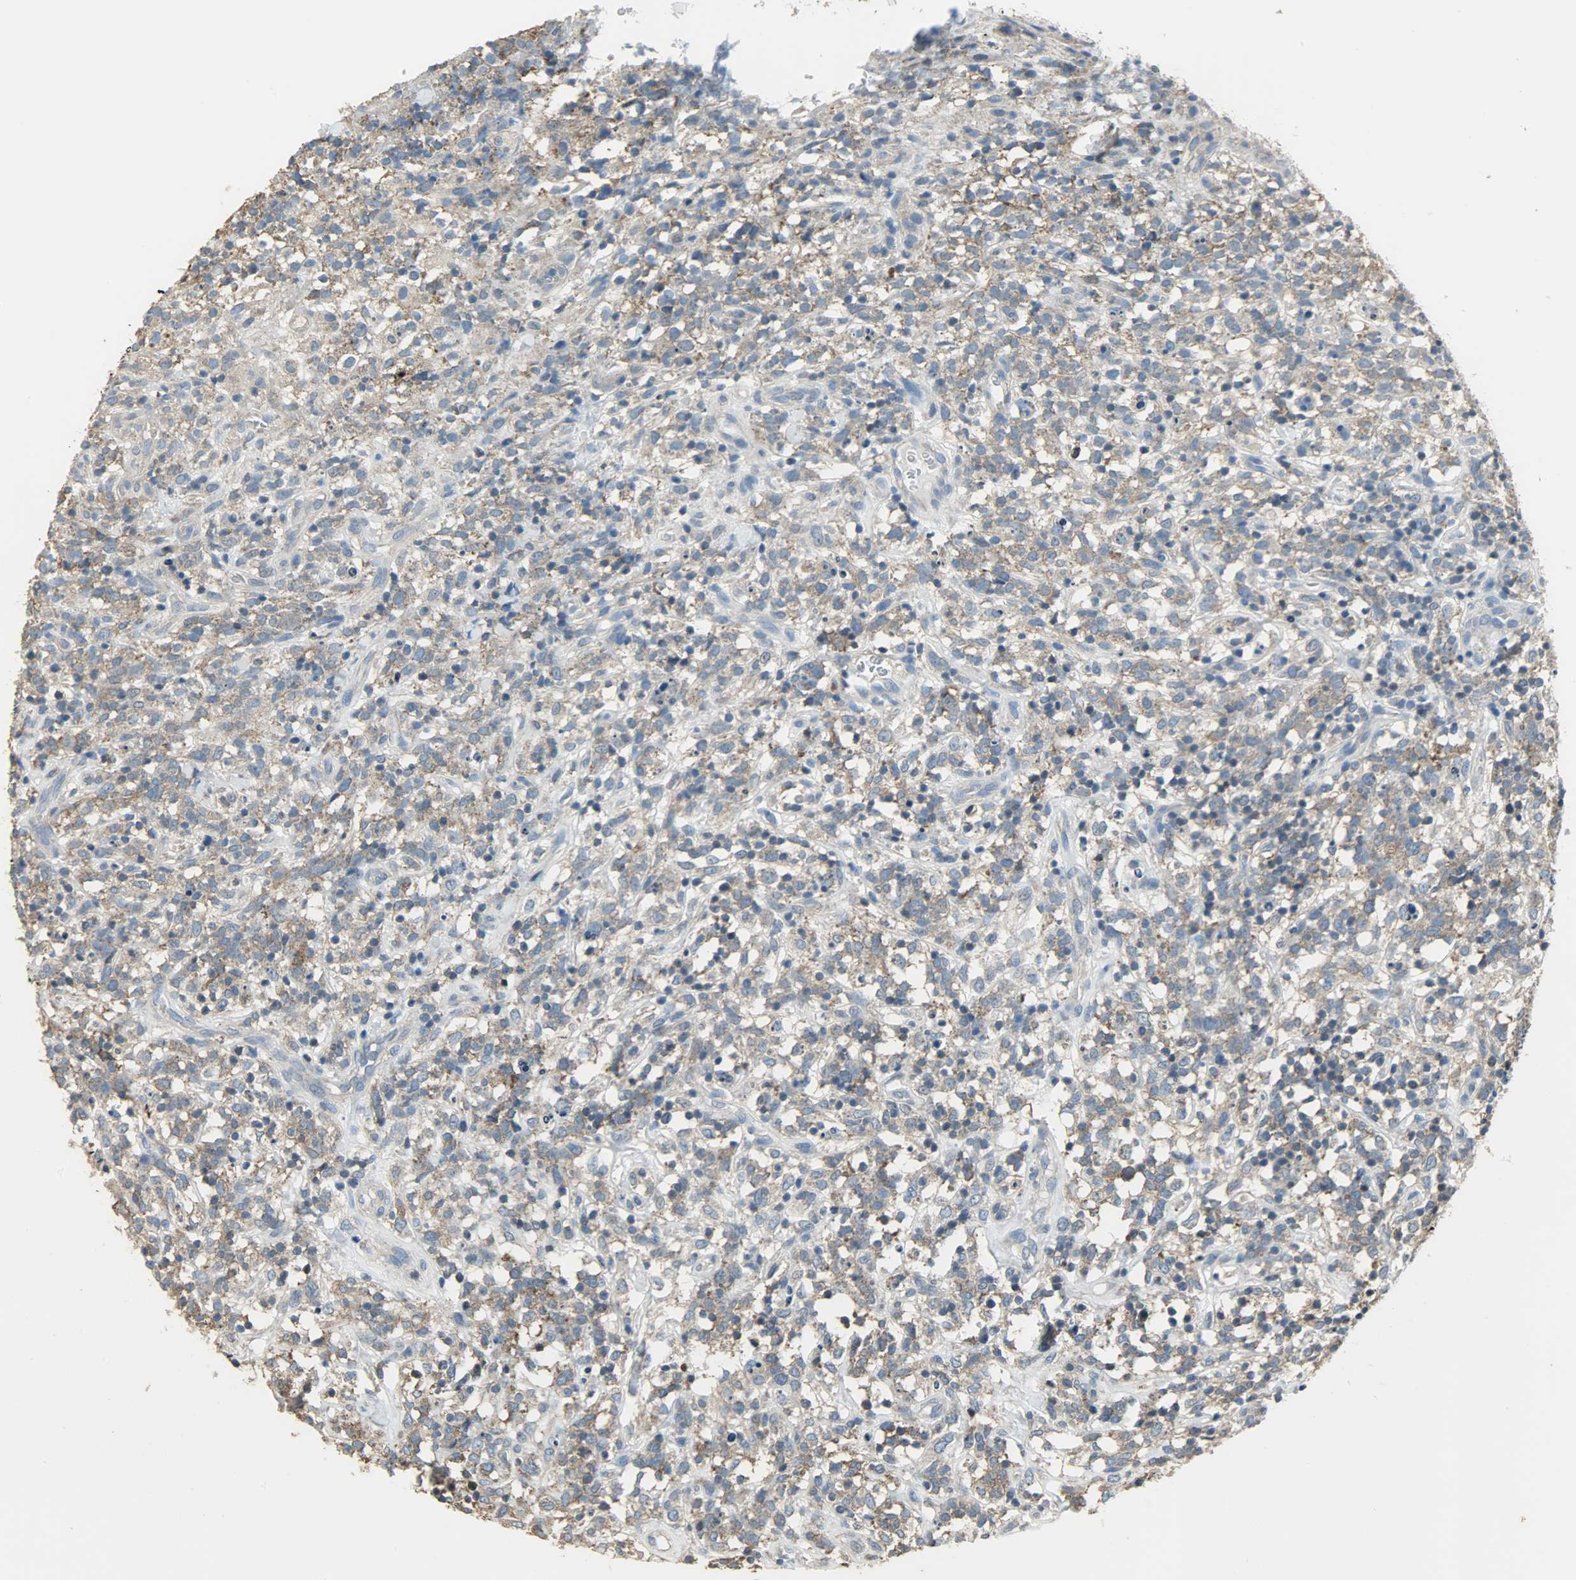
{"staining": {"intensity": "weak", "quantity": ">75%", "location": "cytoplasmic/membranous"}, "tissue": "lymphoma", "cell_type": "Tumor cells", "image_type": "cancer", "snomed": [{"axis": "morphology", "description": "Malignant lymphoma, non-Hodgkin's type, High grade"}, {"axis": "topography", "description": "Lymph node"}], "caption": "Human lymphoma stained for a protein (brown) reveals weak cytoplasmic/membranous positive staining in about >75% of tumor cells.", "gene": "DNAJA4", "patient": {"sex": "female", "age": 73}}